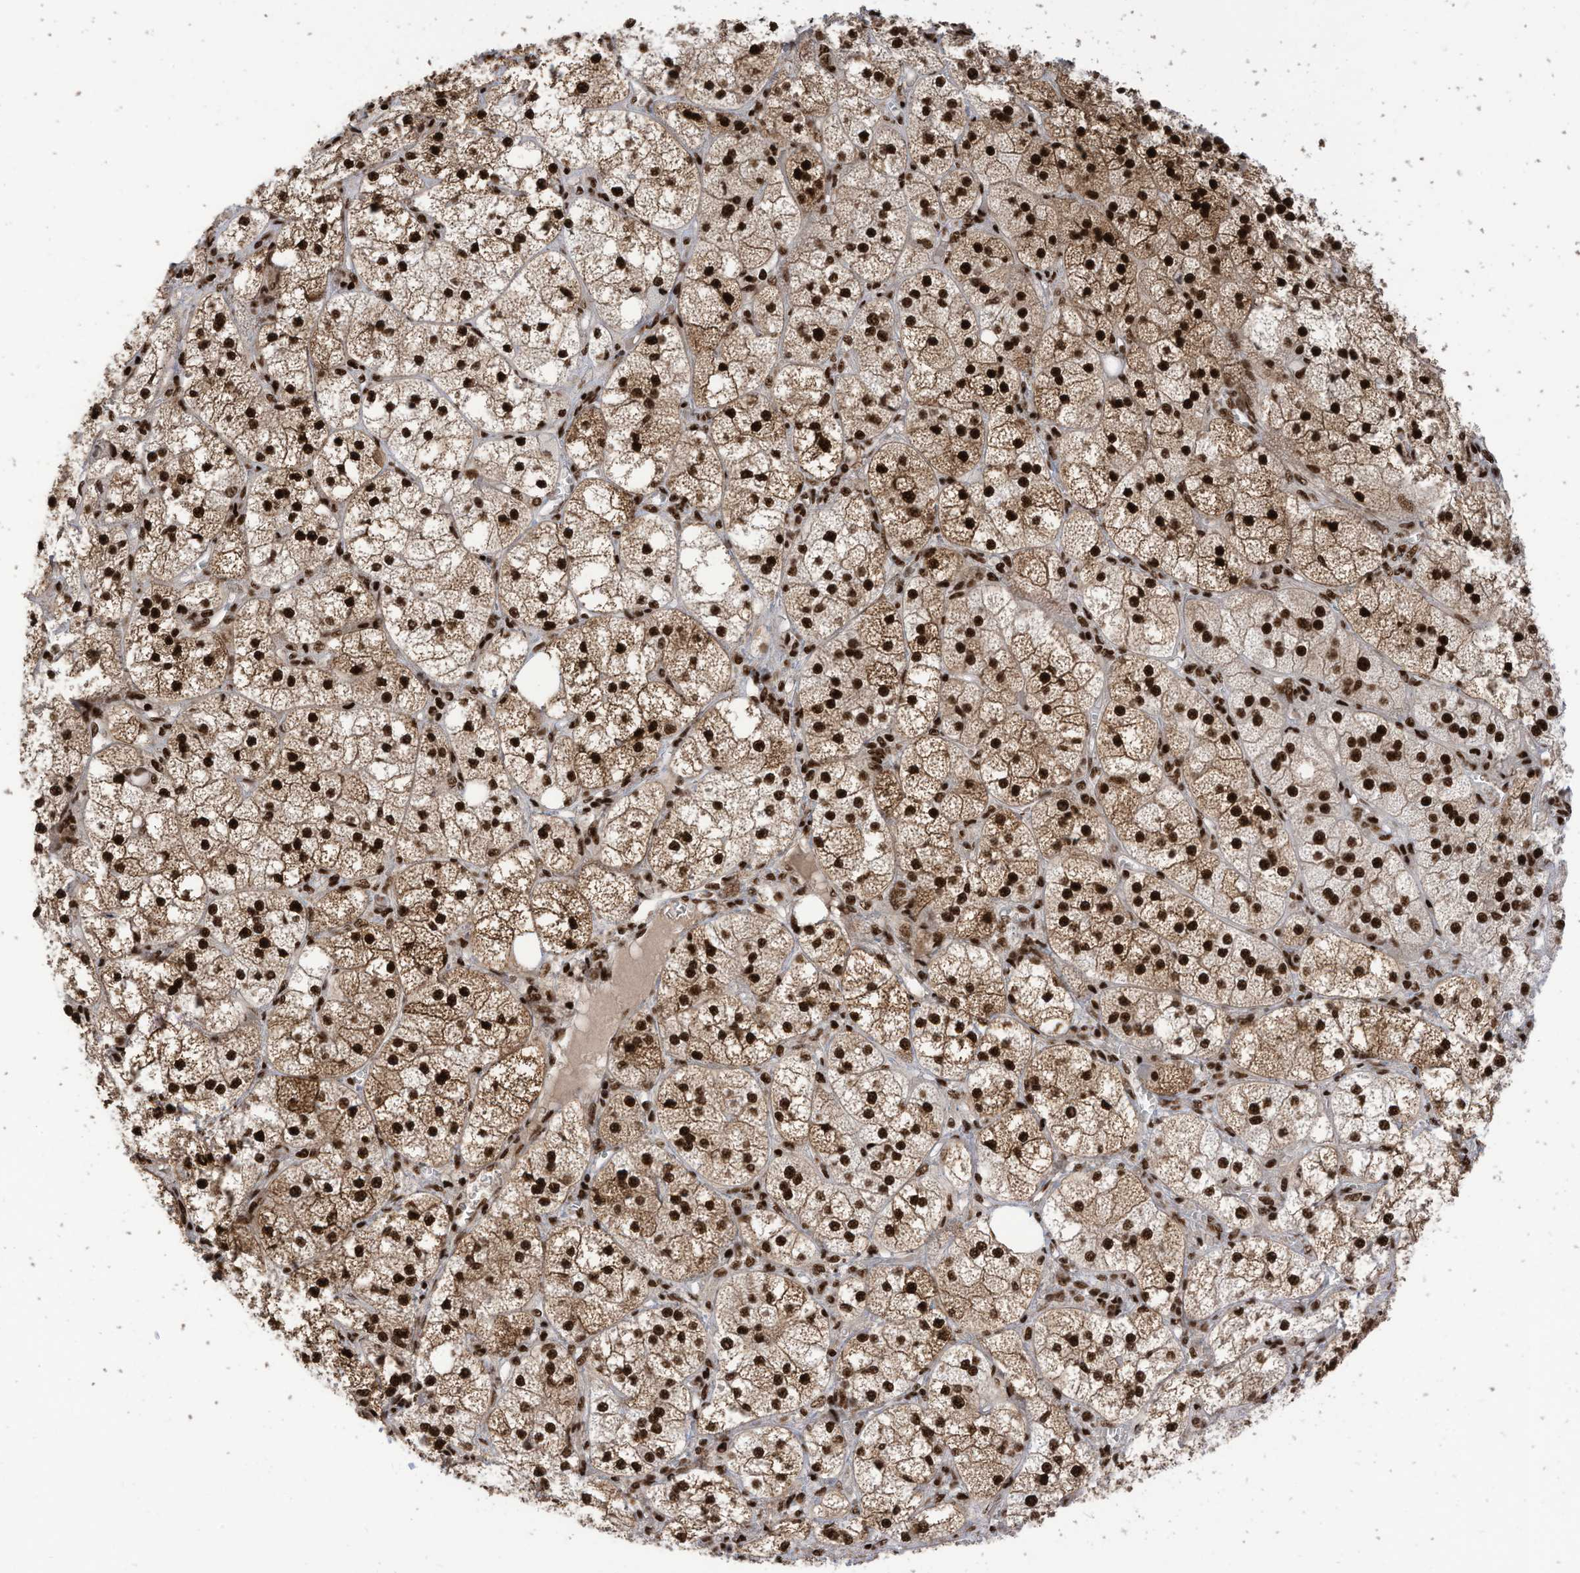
{"staining": {"intensity": "strong", "quantity": ">75%", "location": "cytoplasmic/membranous,nuclear"}, "tissue": "adrenal gland", "cell_type": "Glandular cells", "image_type": "normal", "snomed": [{"axis": "morphology", "description": "Normal tissue, NOS"}, {"axis": "topography", "description": "Adrenal gland"}], "caption": "IHC (DAB (3,3'-diaminobenzidine)) staining of normal adrenal gland reveals strong cytoplasmic/membranous,nuclear protein expression in approximately >75% of glandular cells. (Stains: DAB in brown, nuclei in blue, Microscopy: brightfield microscopy at high magnification).", "gene": "SF3A3", "patient": {"sex": "female", "age": 61}}